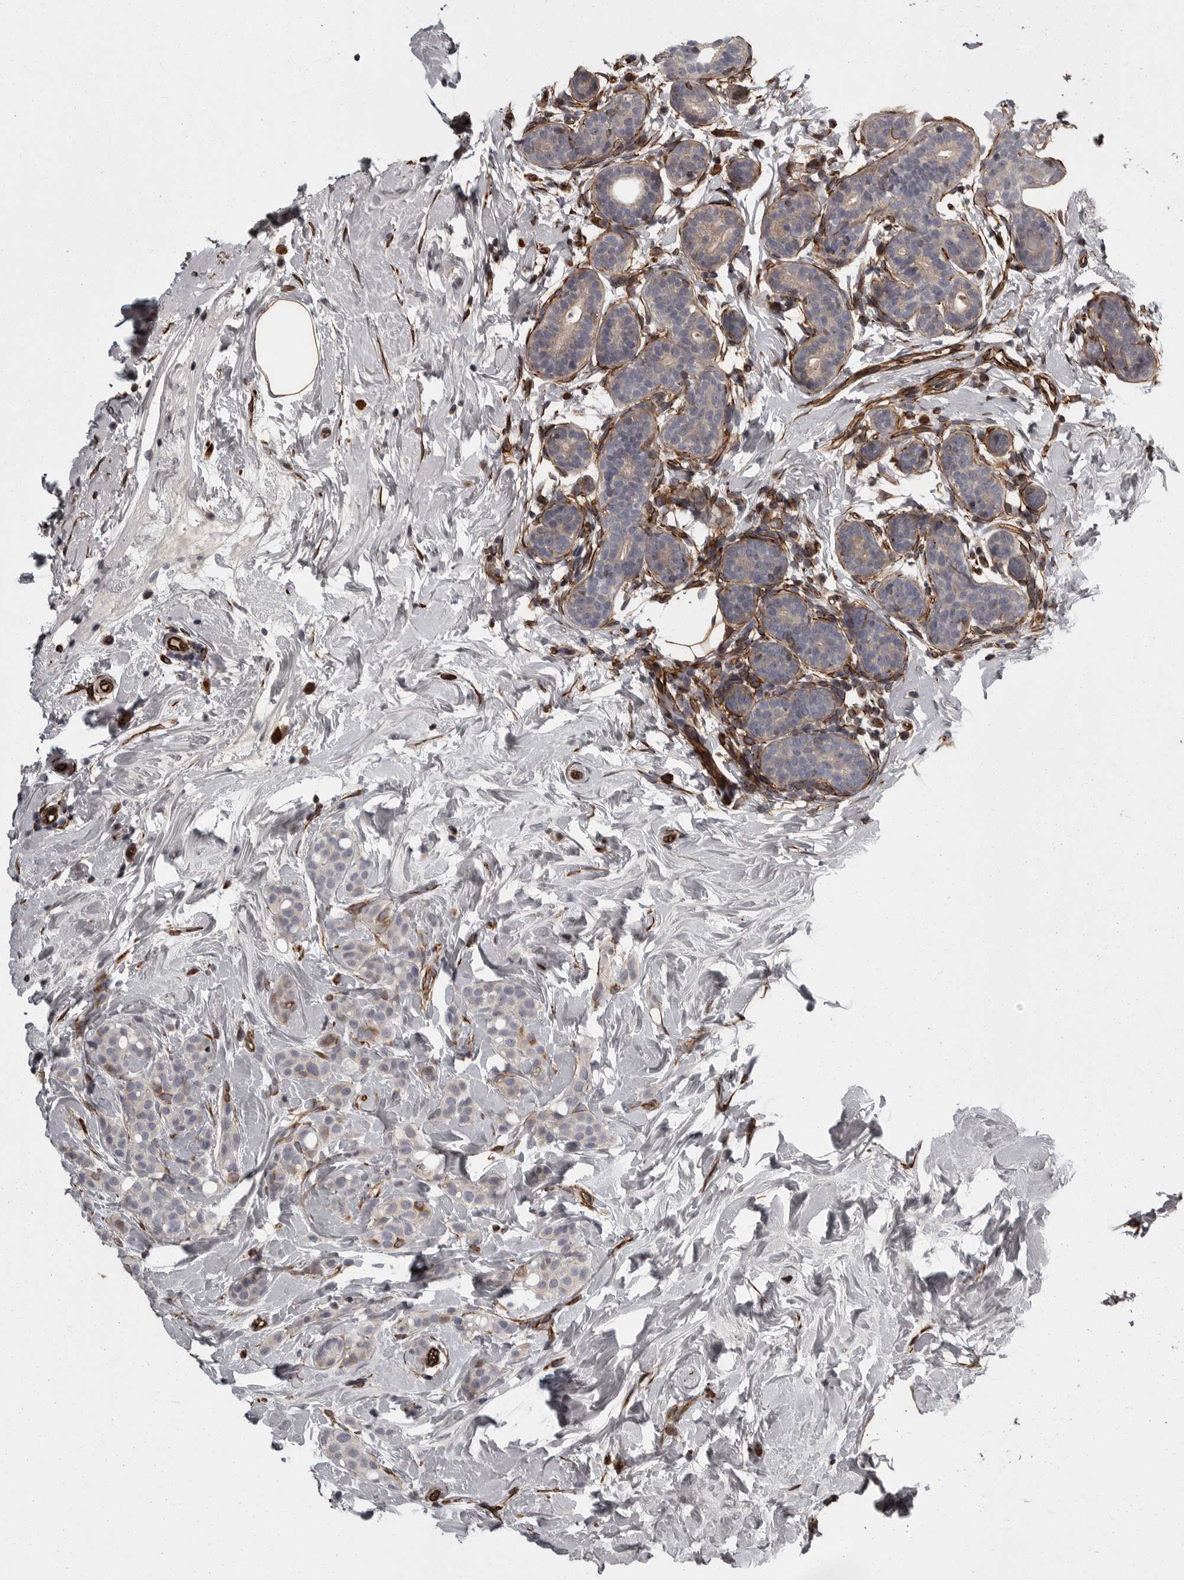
{"staining": {"intensity": "negative", "quantity": "none", "location": "none"}, "tissue": "breast cancer", "cell_type": "Tumor cells", "image_type": "cancer", "snomed": [{"axis": "morphology", "description": "Lobular carcinoma, in situ"}, {"axis": "morphology", "description": "Lobular carcinoma"}, {"axis": "topography", "description": "Breast"}], "caption": "Photomicrograph shows no protein expression in tumor cells of breast cancer tissue. The staining is performed using DAB (3,3'-diaminobenzidine) brown chromogen with nuclei counter-stained in using hematoxylin.", "gene": "FAAP100", "patient": {"sex": "female", "age": 41}}